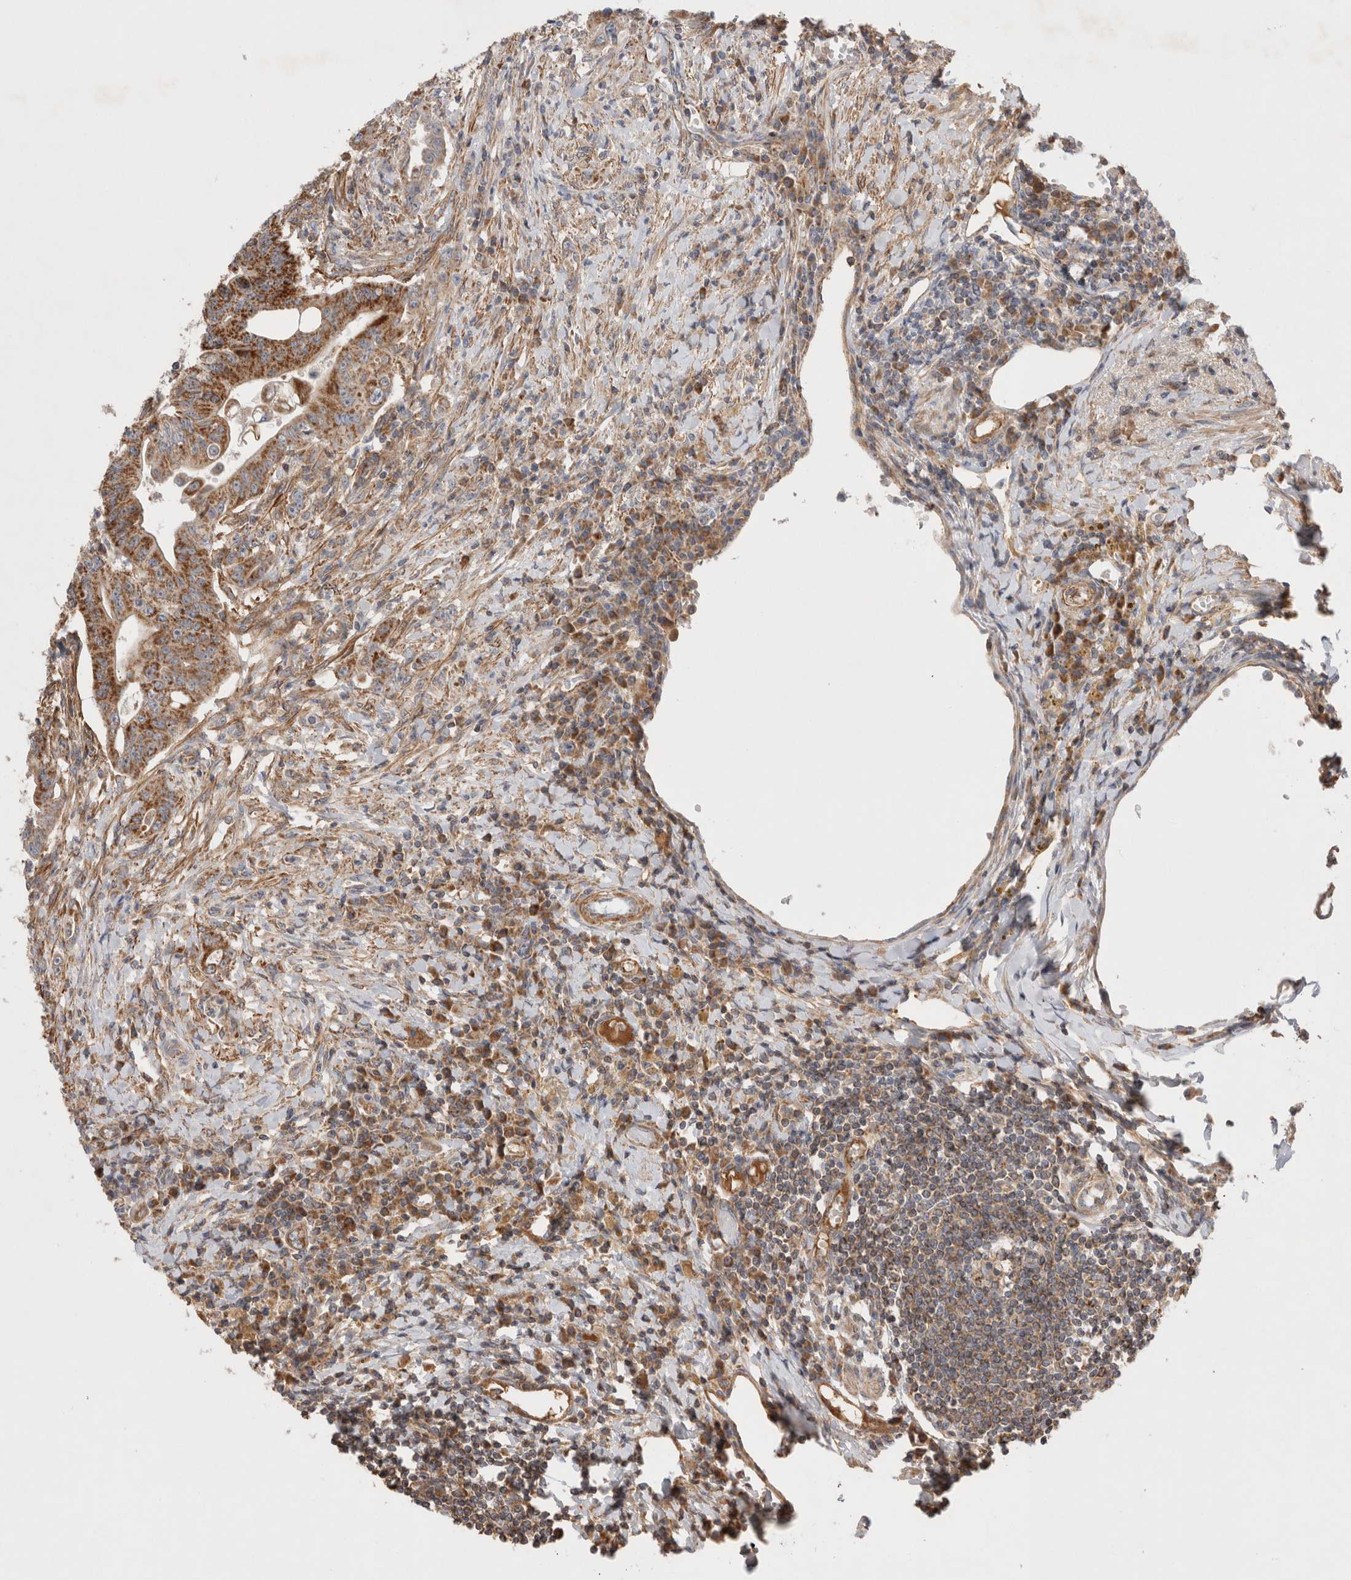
{"staining": {"intensity": "moderate", "quantity": ">75%", "location": "cytoplasmic/membranous"}, "tissue": "colorectal cancer", "cell_type": "Tumor cells", "image_type": "cancer", "snomed": [{"axis": "morphology", "description": "Adenoma, NOS"}, {"axis": "morphology", "description": "Adenocarcinoma, NOS"}, {"axis": "topography", "description": "Colon"}], "caption": "This is an image of IHC staining of colorectal cancer, which shows moderate staining in the cytoplasmic/membranous of tumor cells.", "gene": "MRPS28", "patient": {"sex": "male", "age": 79}}